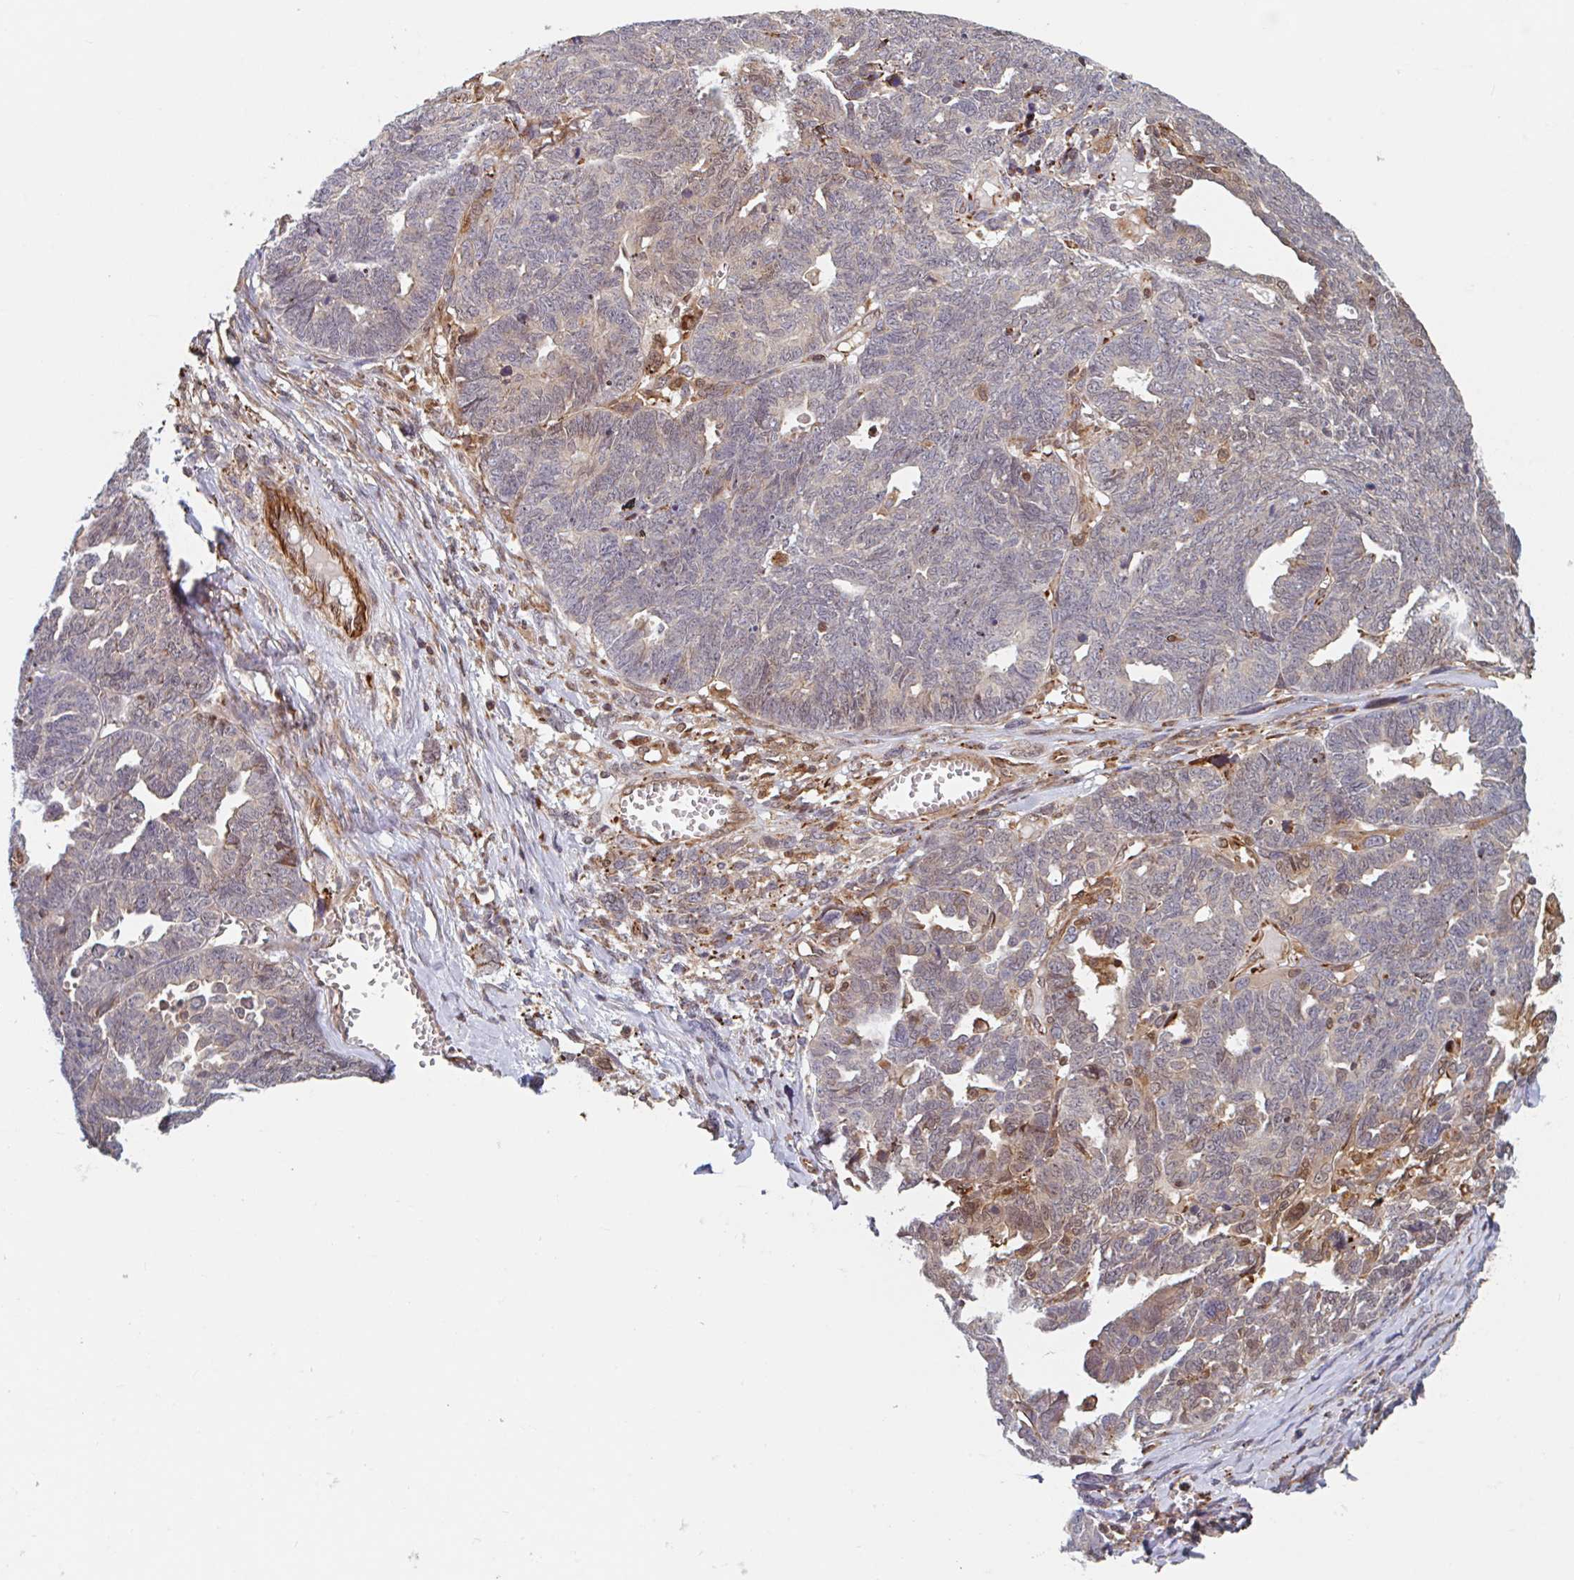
{"staining": {"intensity": "negative", "quantity": "none", "location": "none"}, "tissue": "ovarian cancer", "cell_type": "Tumor cells", "image_type": "cancer", "snomed": [{"axis": "morphology", "description": "Cystadenocarcinoma, serous, NOS"}, {"axis": "topography", "description": "Ovary"}], "caption": "IHC of human ovarian serous cystadenocarcinoma shows no staining in tumor cells.", "gene": "NUB1", "patient": {"sex": "female", "age": 79}}